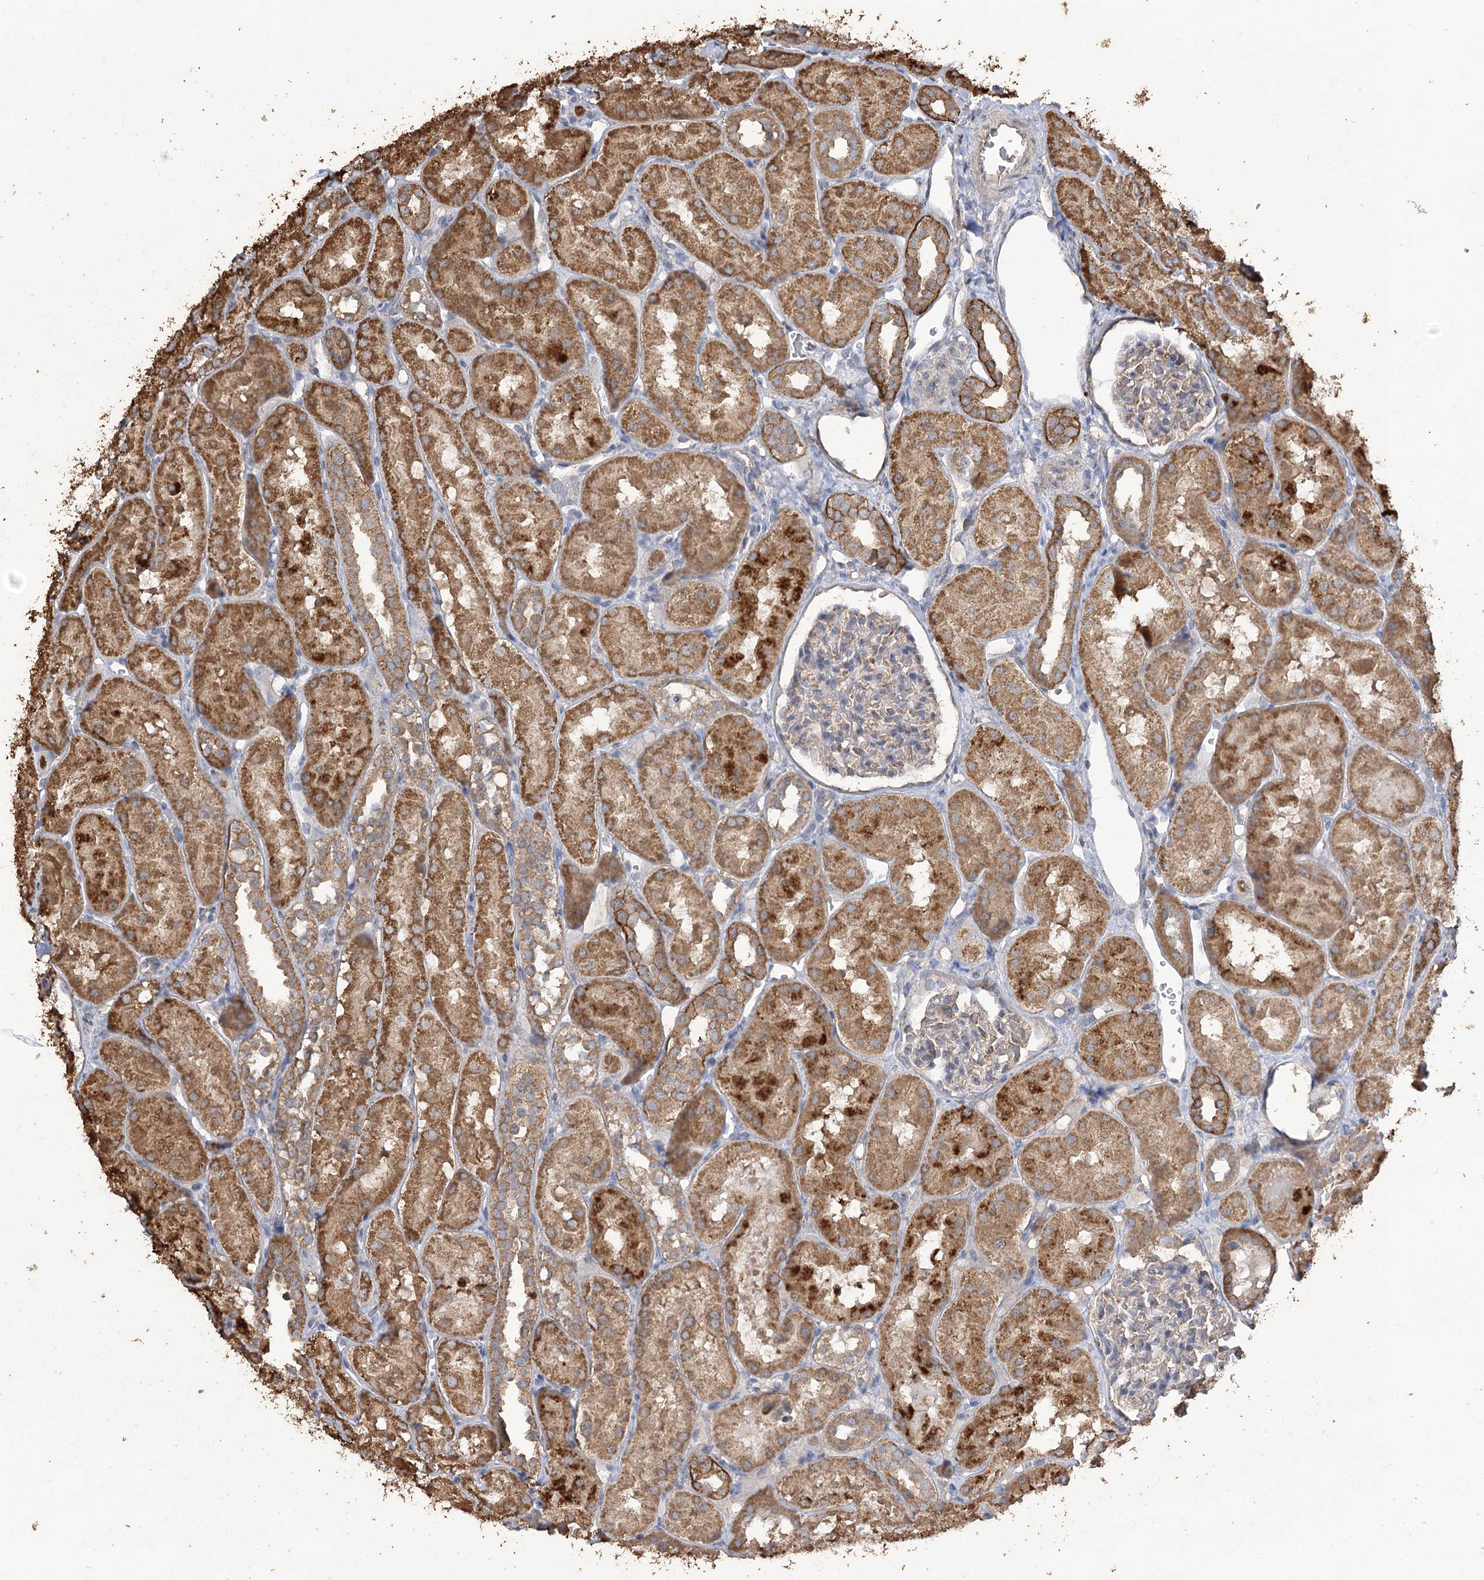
{"staining": {"intensity": "negative", "quantity": "none", "location": "none"}, "tissue": "kidney", "cell_type": "Cells in glomeruli", "image_type": "normal", "snomed": [{"axis": "morphology", "description": "Normal tissue, NOS"}, {"axis": "topography", "description": "Kidney"}, {"axis": "topography", "description": "Urinary bladder"}], "caption": "This micrograph is of unremarkable kidney stained with immunohistochemistry to label a protein in brown with the nuclei are counter-stained blue. There is no staining in cells in glomeruli.", "gene": "IREB2", "patient": {"sex": "male", "age": 16}}